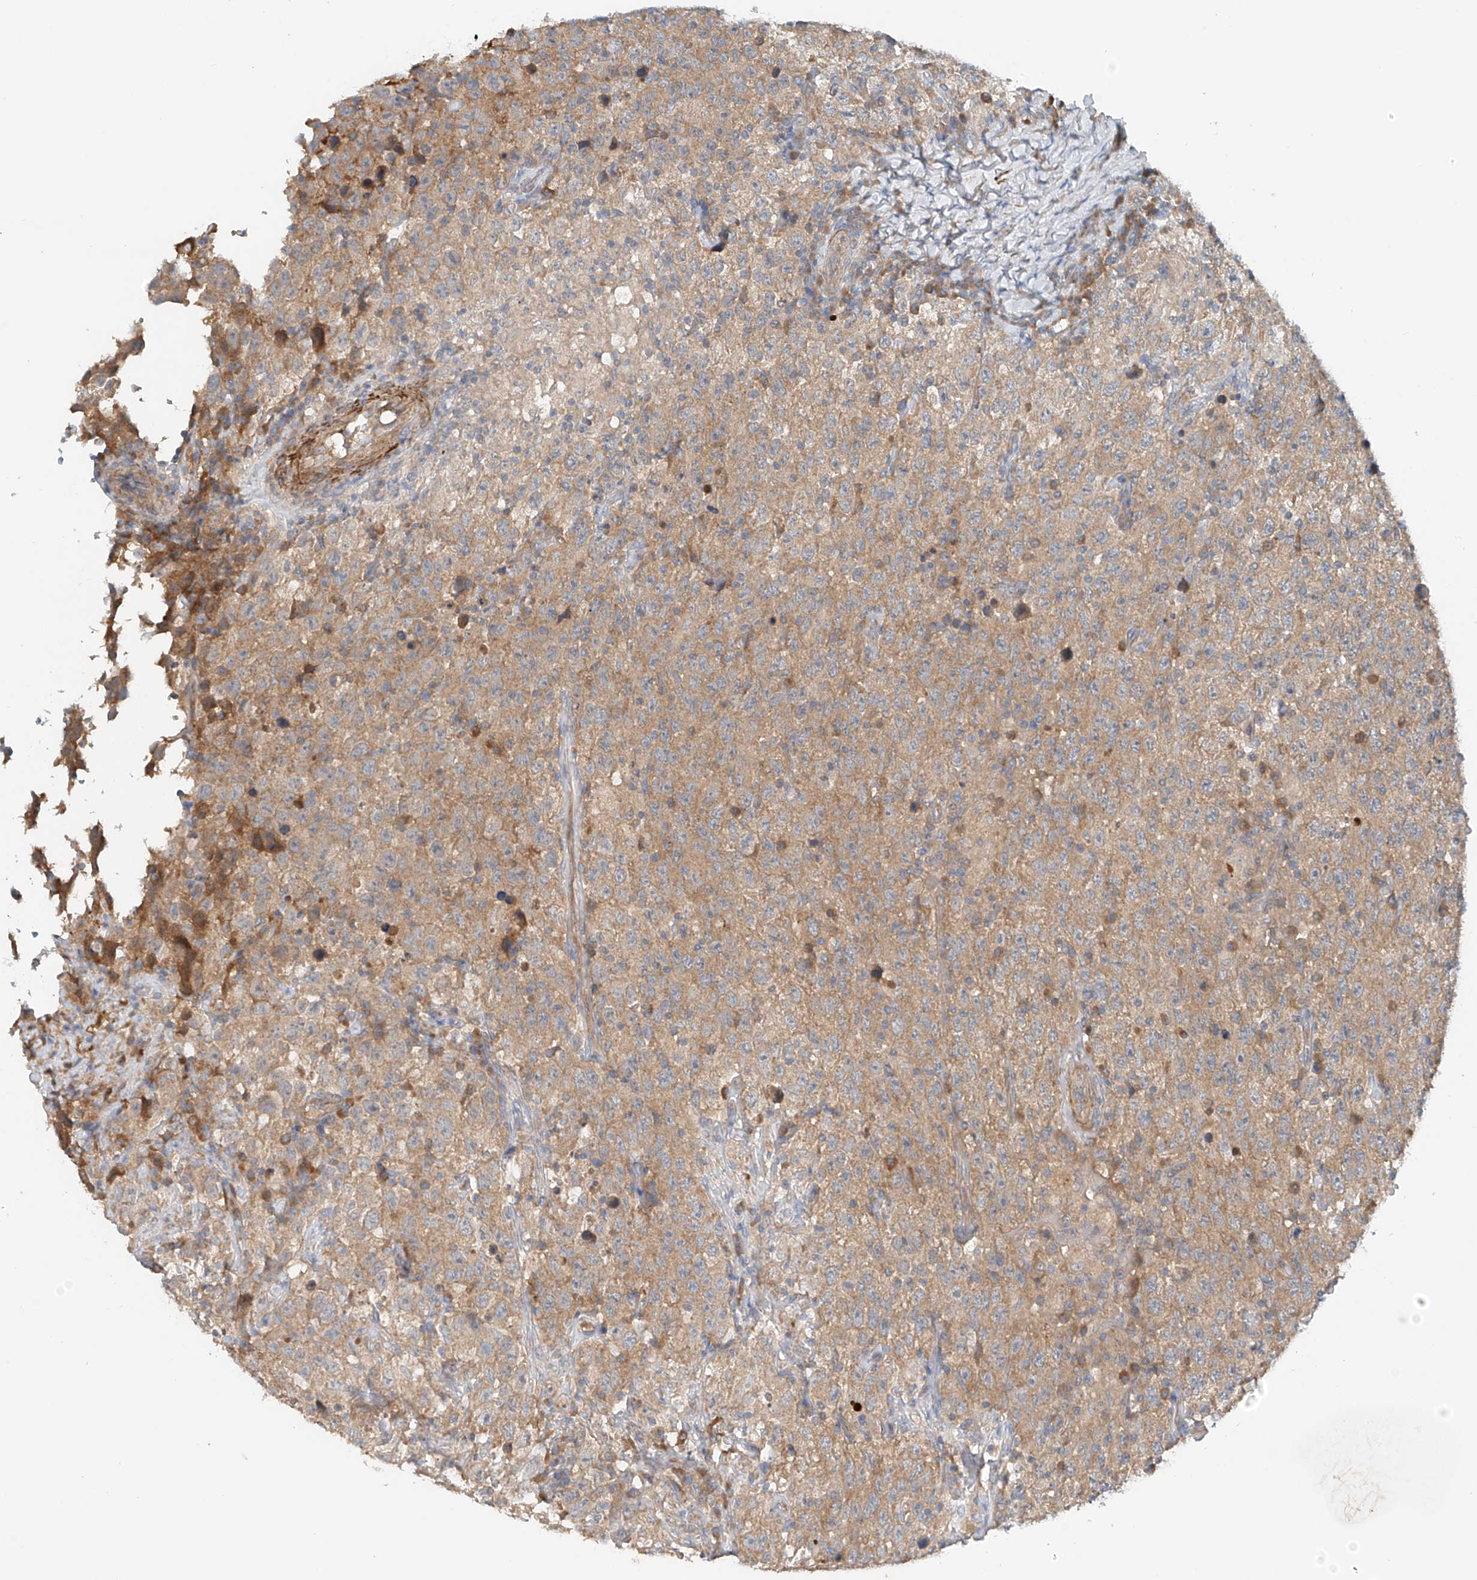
{"staining": {"intensity": "weak", "quantity": ">75%", "location": "cytoplasmic/membranous"}, "tissue": "testis cancer", "cell_type": "Tumor cells", "image_type": "cancer", "snomed": [{"axis": "morphology", "description": "Seminoma, NOS"}, {"axis": "topography", "description": "Testis"}], "caption": "High-magnification brightfield microscopy of testis cancer (seminoma) stained with DAB (3,3'-diaminobenzidine) (brown) and counterstained with hematoxylin (blue). tumor cells exhibit weak cytoplasmic/membranous positivity is appreciated in about>75% of cells.", "gene": "LYRM9", "patient": {"sex": "male", "age": 41}}